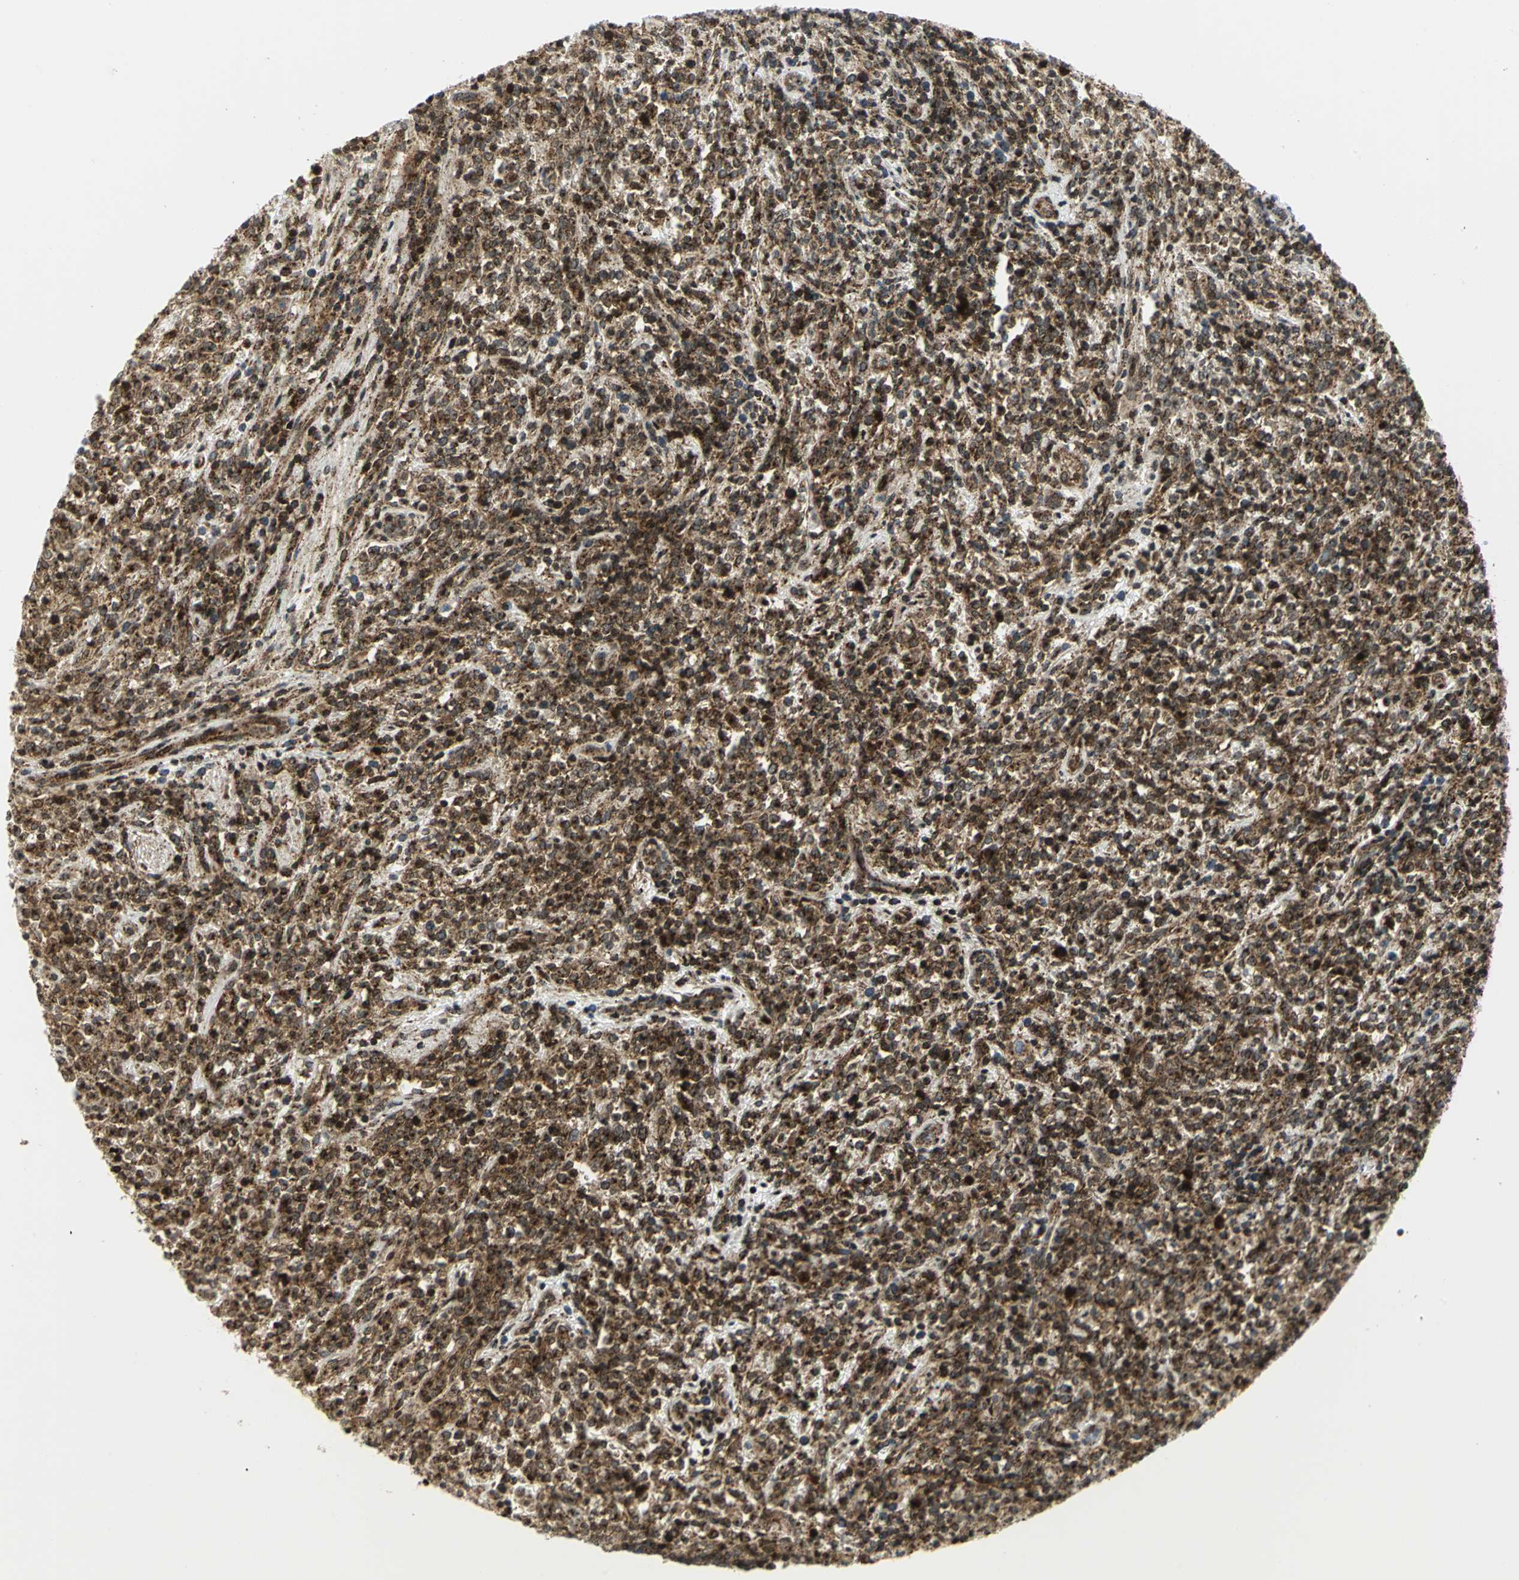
{"staining": {"intensity": "strong", "quantity": ">75%", "location": "cytoplasmic/membranous,nuclear"}, "tissue": "lymphoma", "cell_type": "Tumor cells", "image_type": "cancer", "snomed": [{"axis": "morphology", "description": "Malignant lymphoma, non-Hodgkin's type, High grade"}, {"axis": "topography", "description": "Soft tissue"}], "caption": "Immunohistochemical staining of high-grade malignant lymphoma, non-Hodgkin's type displays high levels of strong cytoplasmic/membranous and nuclear protein positivity in about >75% of tumor cells.", "gene": "ATP6V1A", "patient": {"sex": "male", "age": 18}}